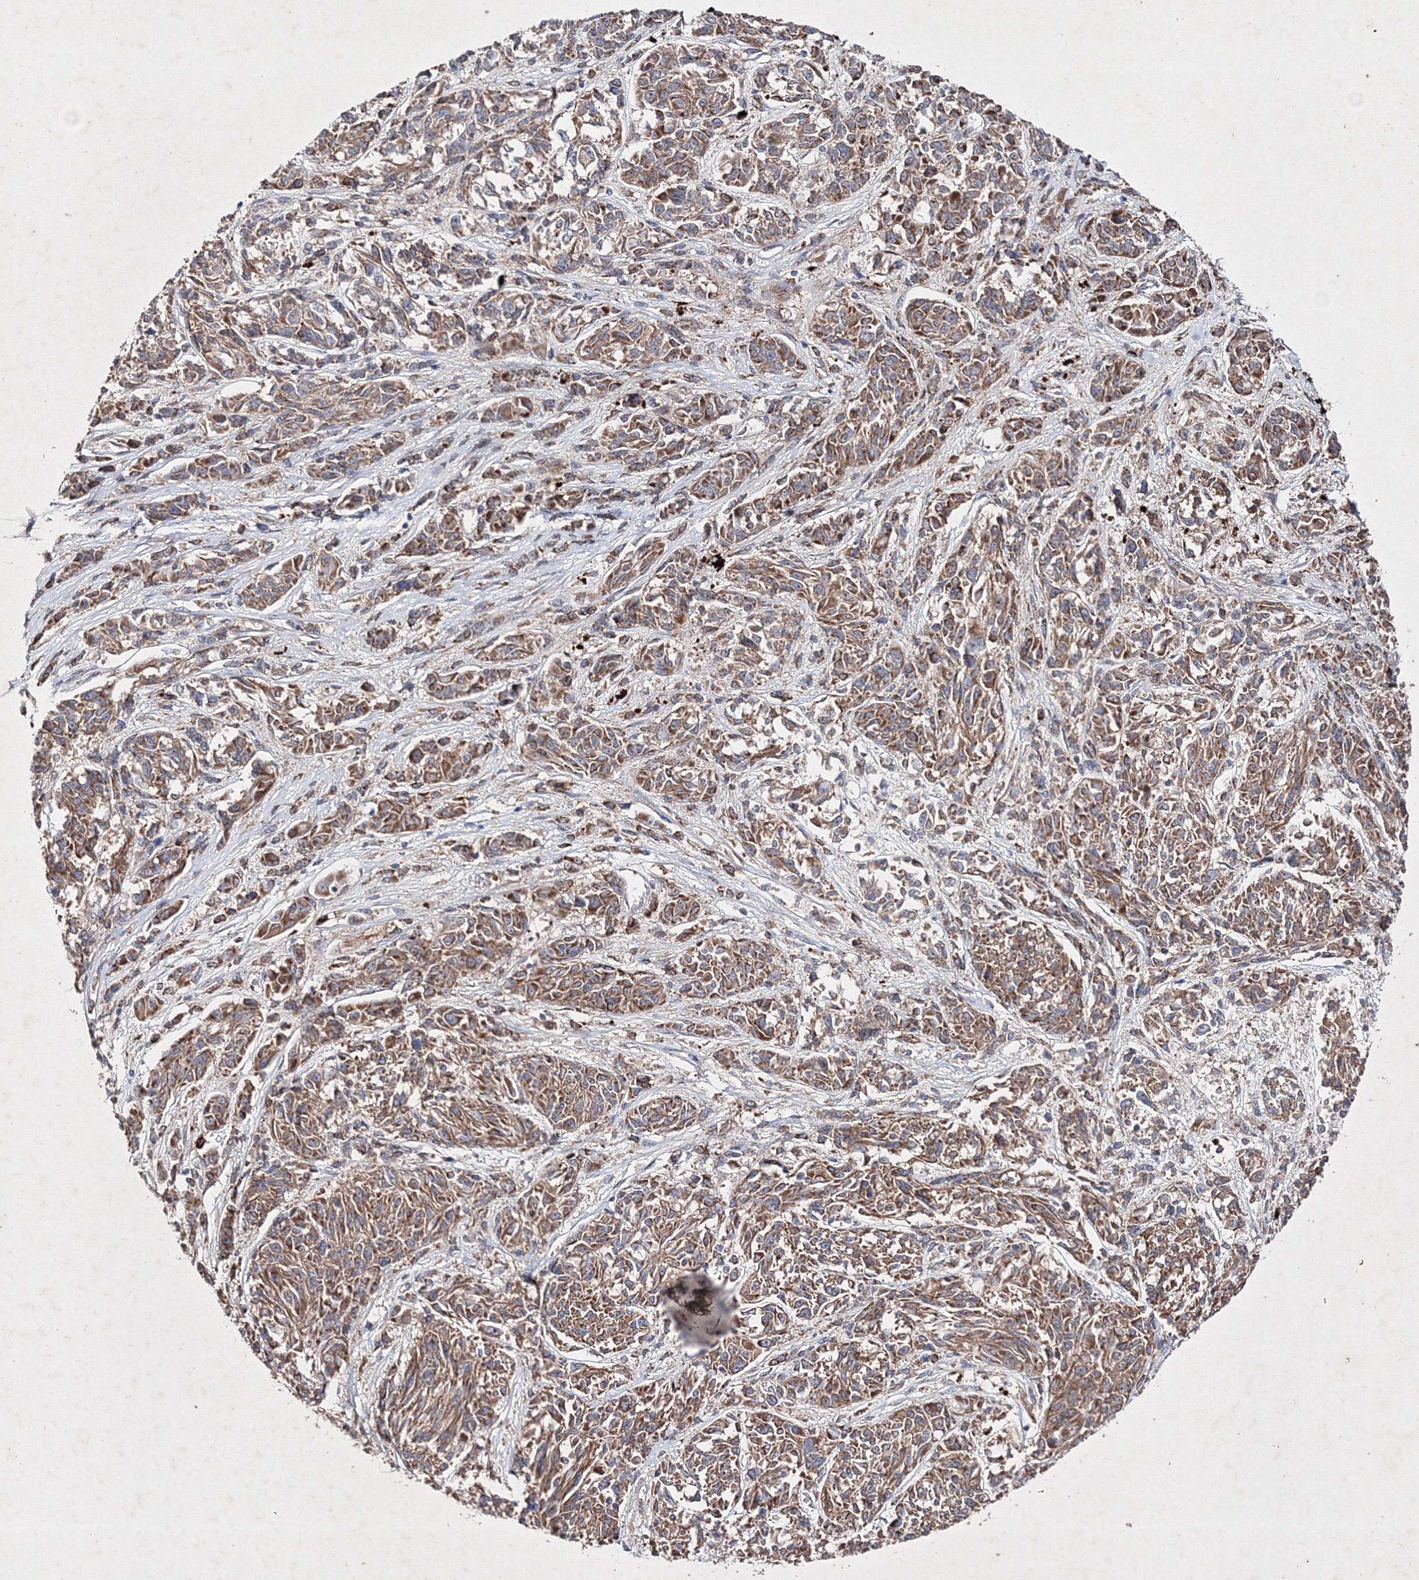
{"staining": {"intensity": "moderate", "quantity": ">75%", "location": "cytoplasmic/membranous"}, "tissue": "melanoma", "cell_type": "Tumor cells", "image_type": "cancer", "snomed": [{"axis": "morphology", "description": "Malignant melanoma, NOS"}, {"axis": "topography", "description": "Skin"}], "caption": "Malignant melanoma stained with DAB (3,3'-diaminobenzidine) immunohistochemistry shows medium levels of moderate cytoplasmic/membranous positivity in about >75% of tumor cells.", "gene": "GFM1", "patient": {"sex": "male", "age": 53}}